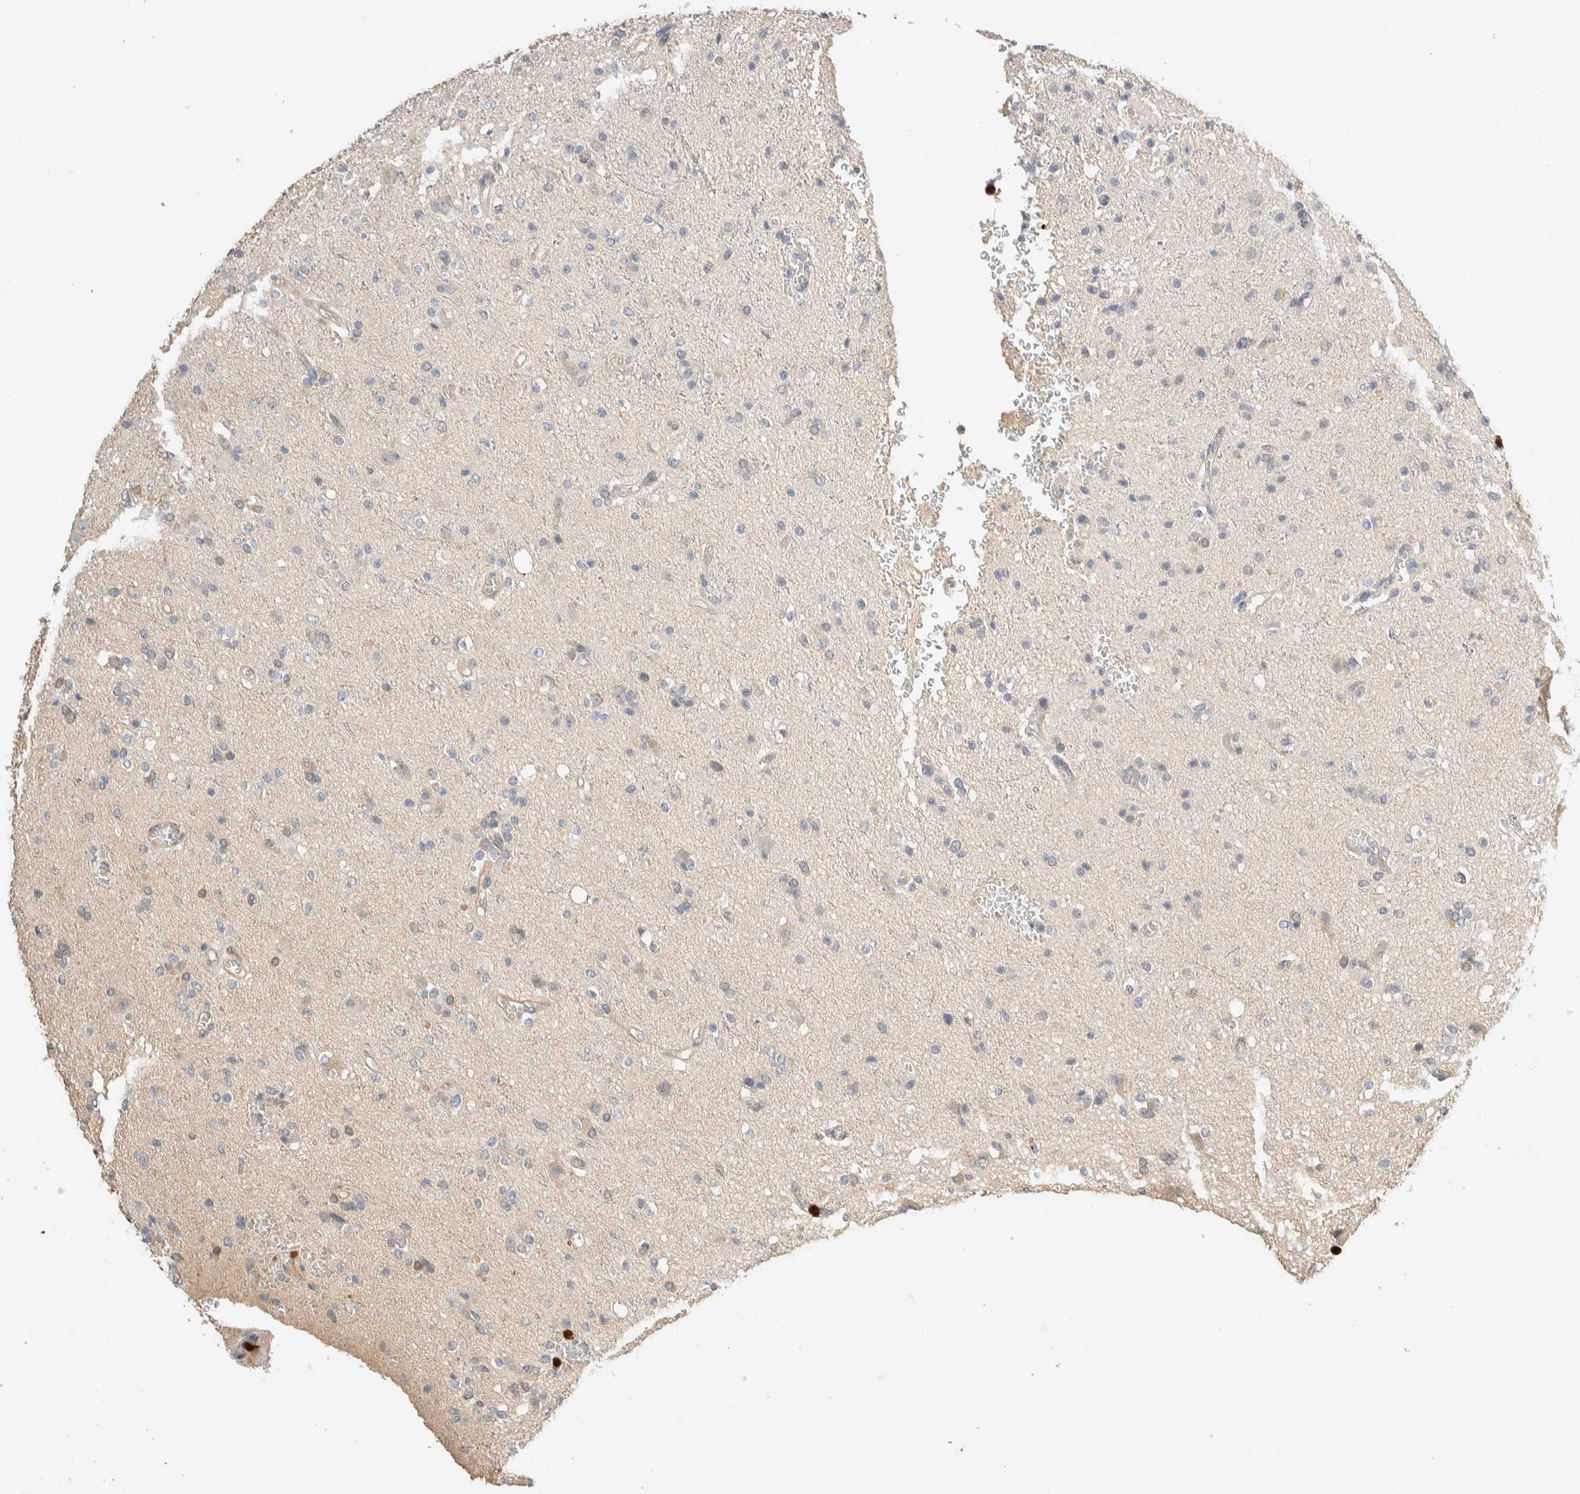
{"staining": {"intensity": "negative", "quantity": "none", "location": "none"}, "tissue": "glioma", "cell_type": "Tumor cells", "image_type": "cancer", "snomed": [{"axis": "morphology", "description": "Glioma, malignant, High grade"}, {"axis": "topography", "description": "Brain"}], "caption": "The histopathology image exhibits no staining of tumor cells in glioma.", "gene": "SETD4", "patient": {"sex": "male", "age": 47}}